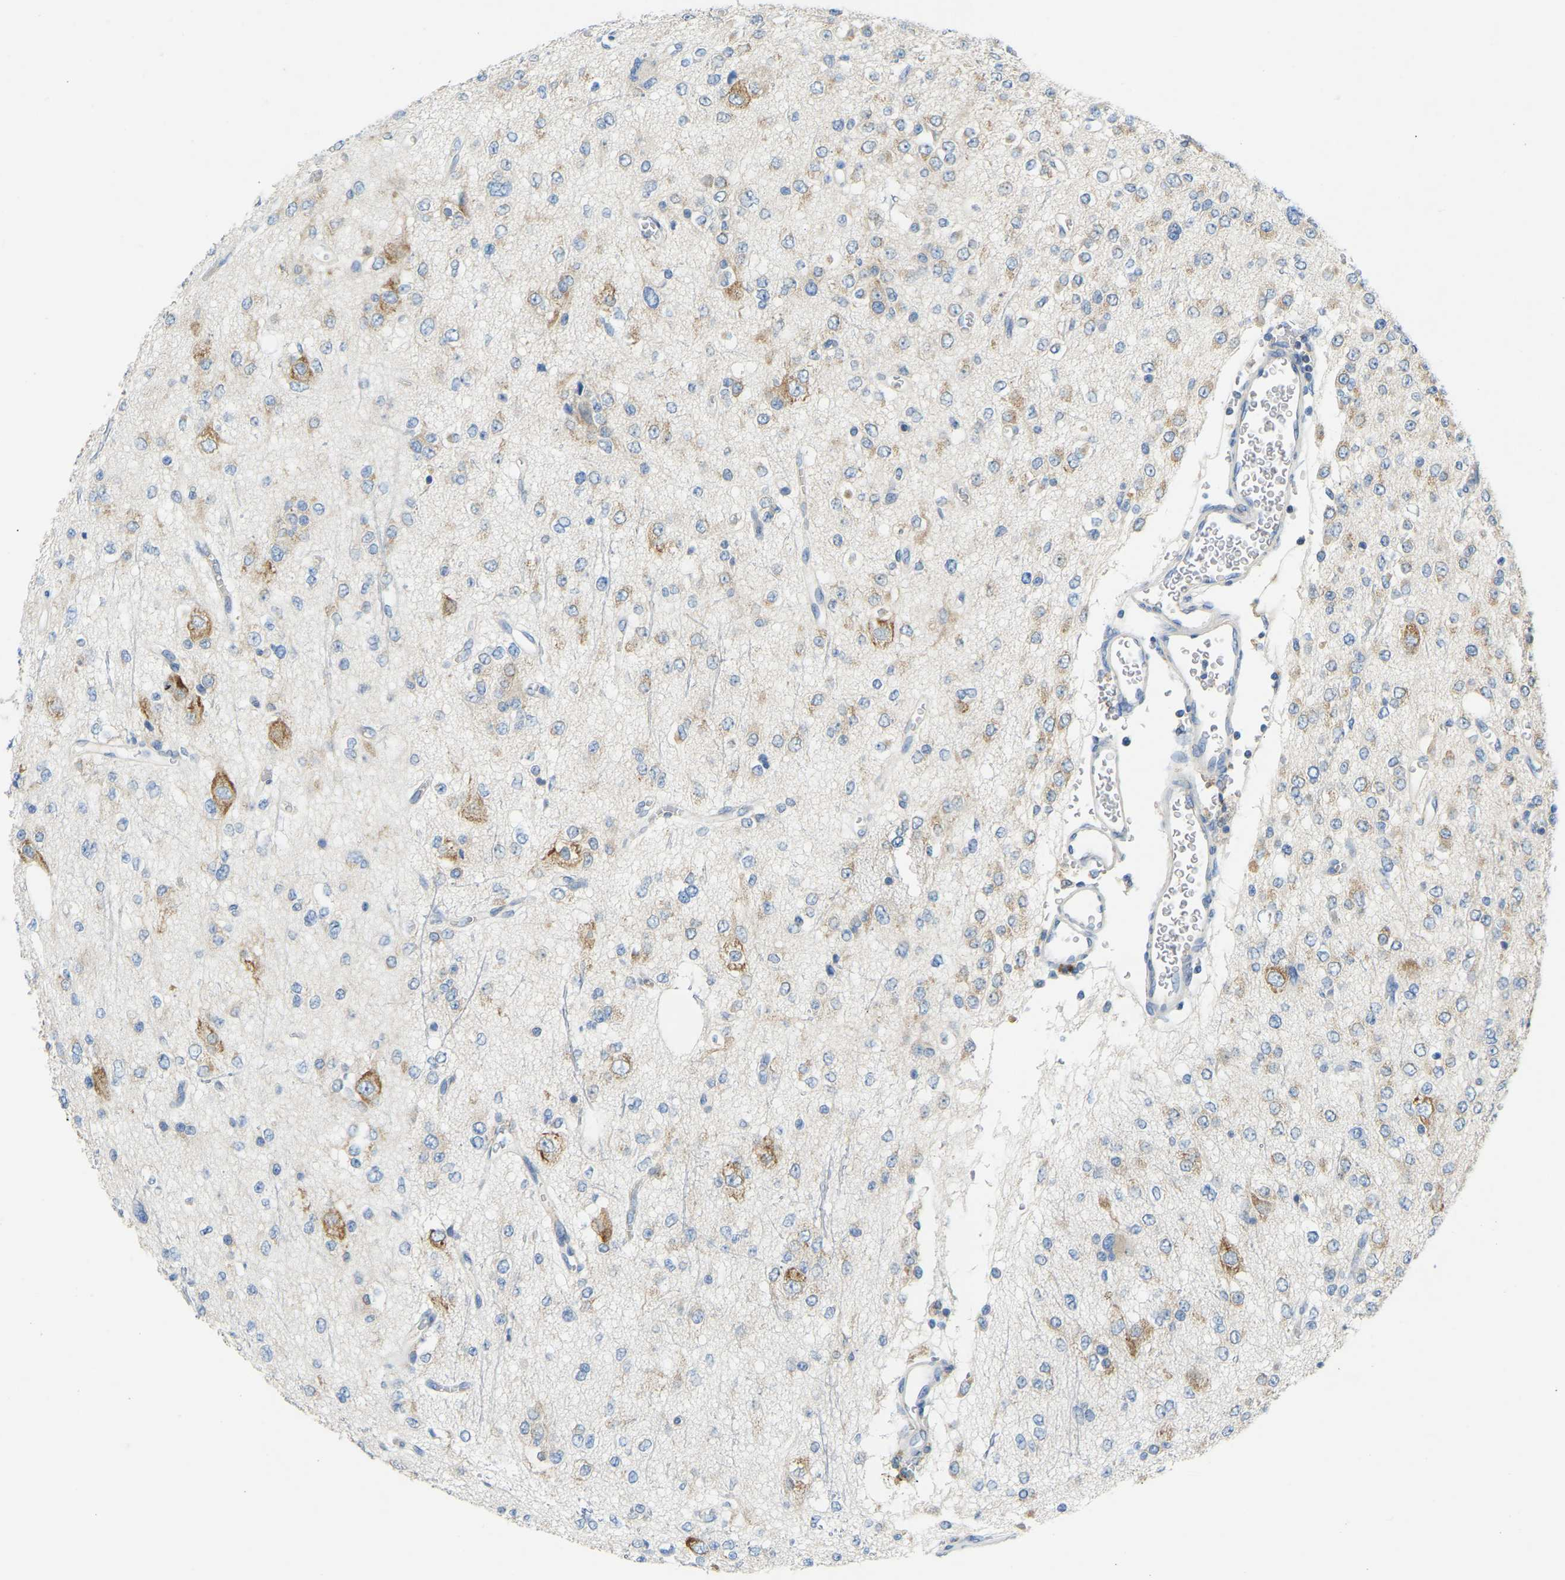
{"staining": {"intensity": "moderate", "quantity": "25%-75%", "location": "cytoplasmic/membranous"}, "tissue": "glioma", "cell_type": "Tumor cells", "image_type": "cancer", "snomed": [{"axis": "morphology", "description": "Glioma, malignant, Low grade"}, {"axis": "topography", "description": "Brain"}], "caption": "A high-resolution photomicrograph shows immunohistochemistry (IHC) staining of glioma, which exhibits moderate cytoplasmic/membranous expression in about 25%-75% of tumor cells.", "gene": "SND1", "patient": {"sex": "male", "age": 38}}